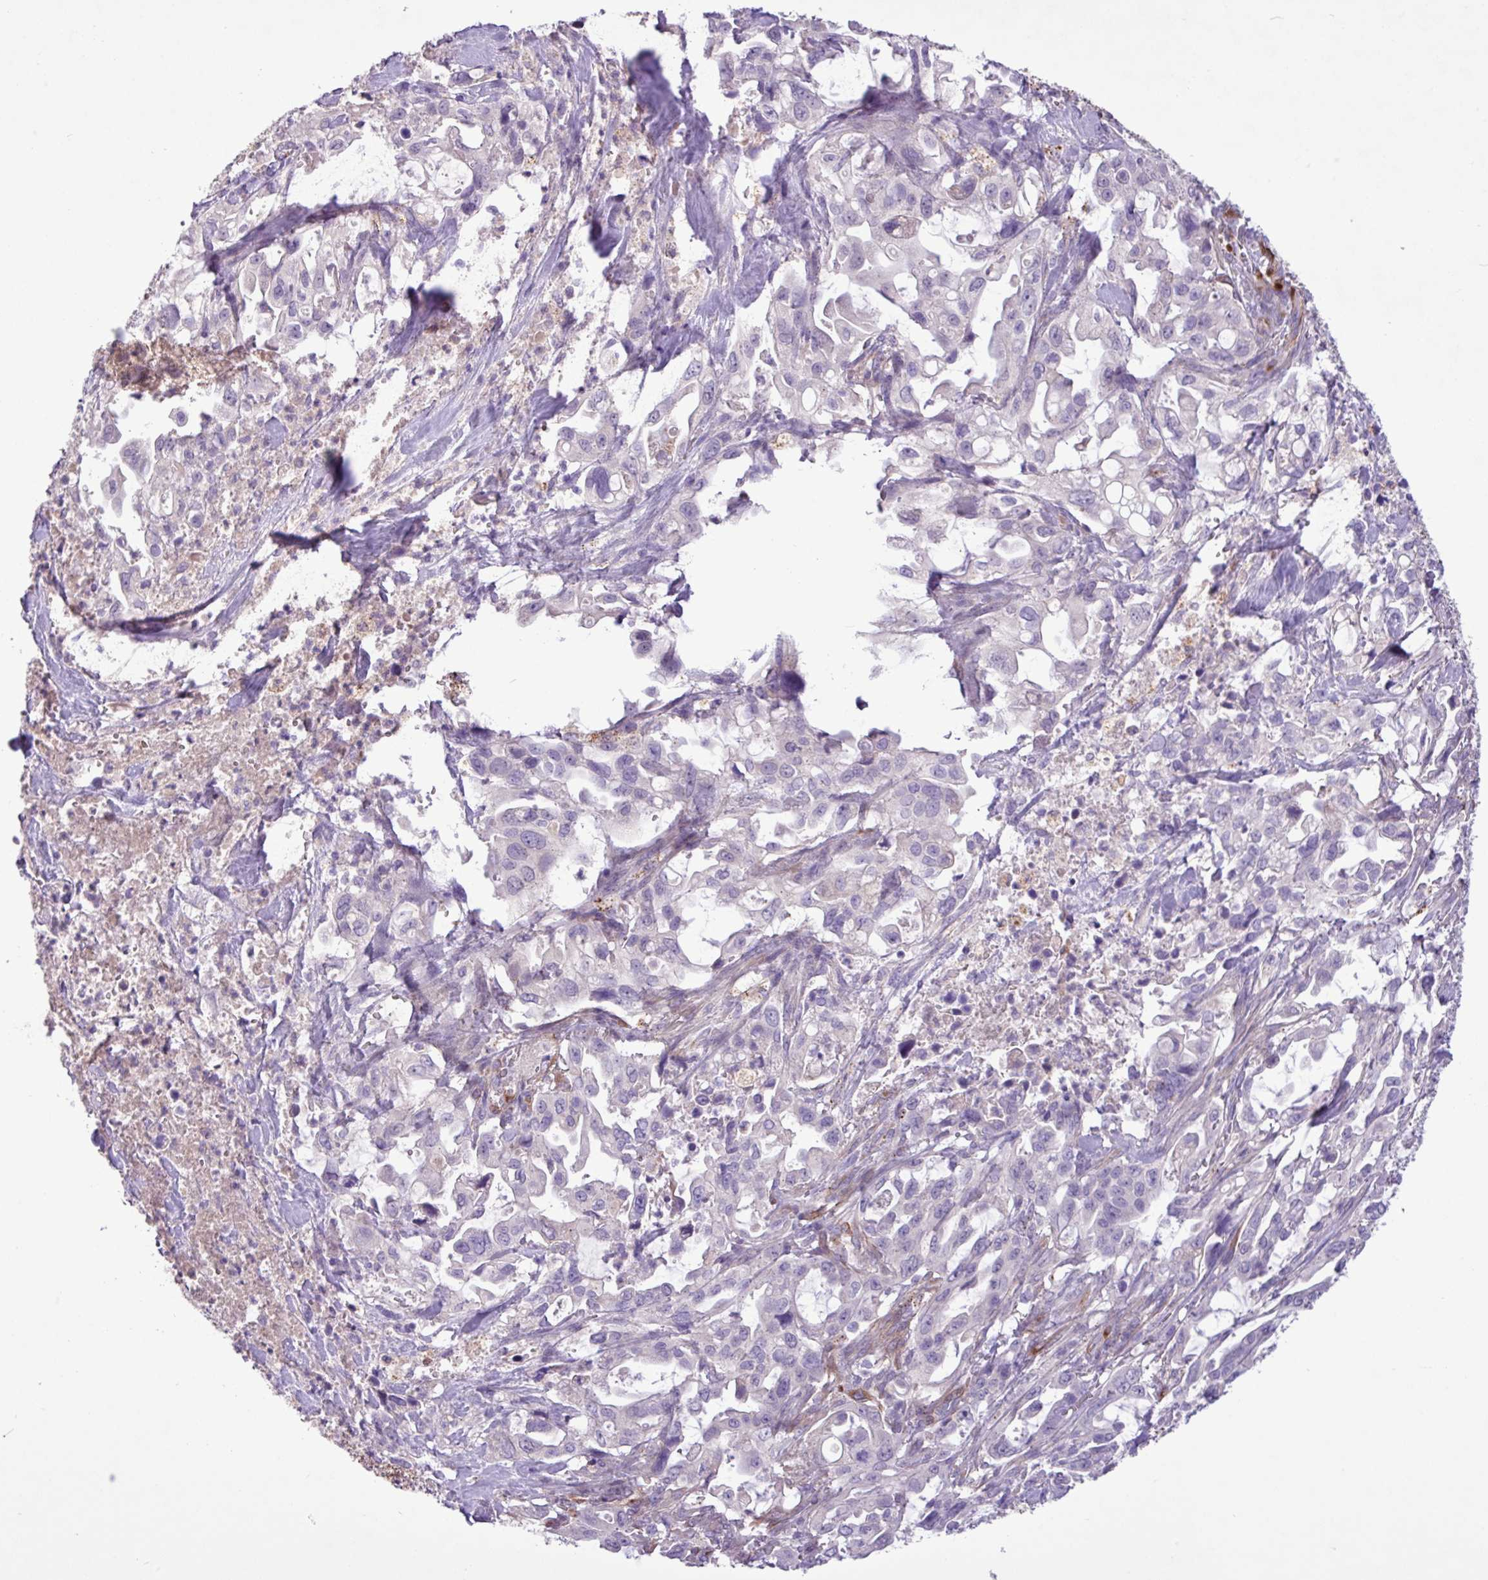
{"staining": {"intensity": "negative", "quantity": "none", "location": "none"}, "tissue": "pancreatic cancer", "cell_type": "Tumor cells", "image_type": "cancer", "snomed": [{"axis": "morphology", "description": "Adenocarcinoma, NOS"}, {"axis": "topography", "description": "Pancreas"}], "caption": "Immunohistochemistry (IHC) of human pancreatic cancer (adenocarcinoma) demonstrates no positivity in tumor cells.", "gene": "CD248", "patient": {"sex": "female", "age": 61}}